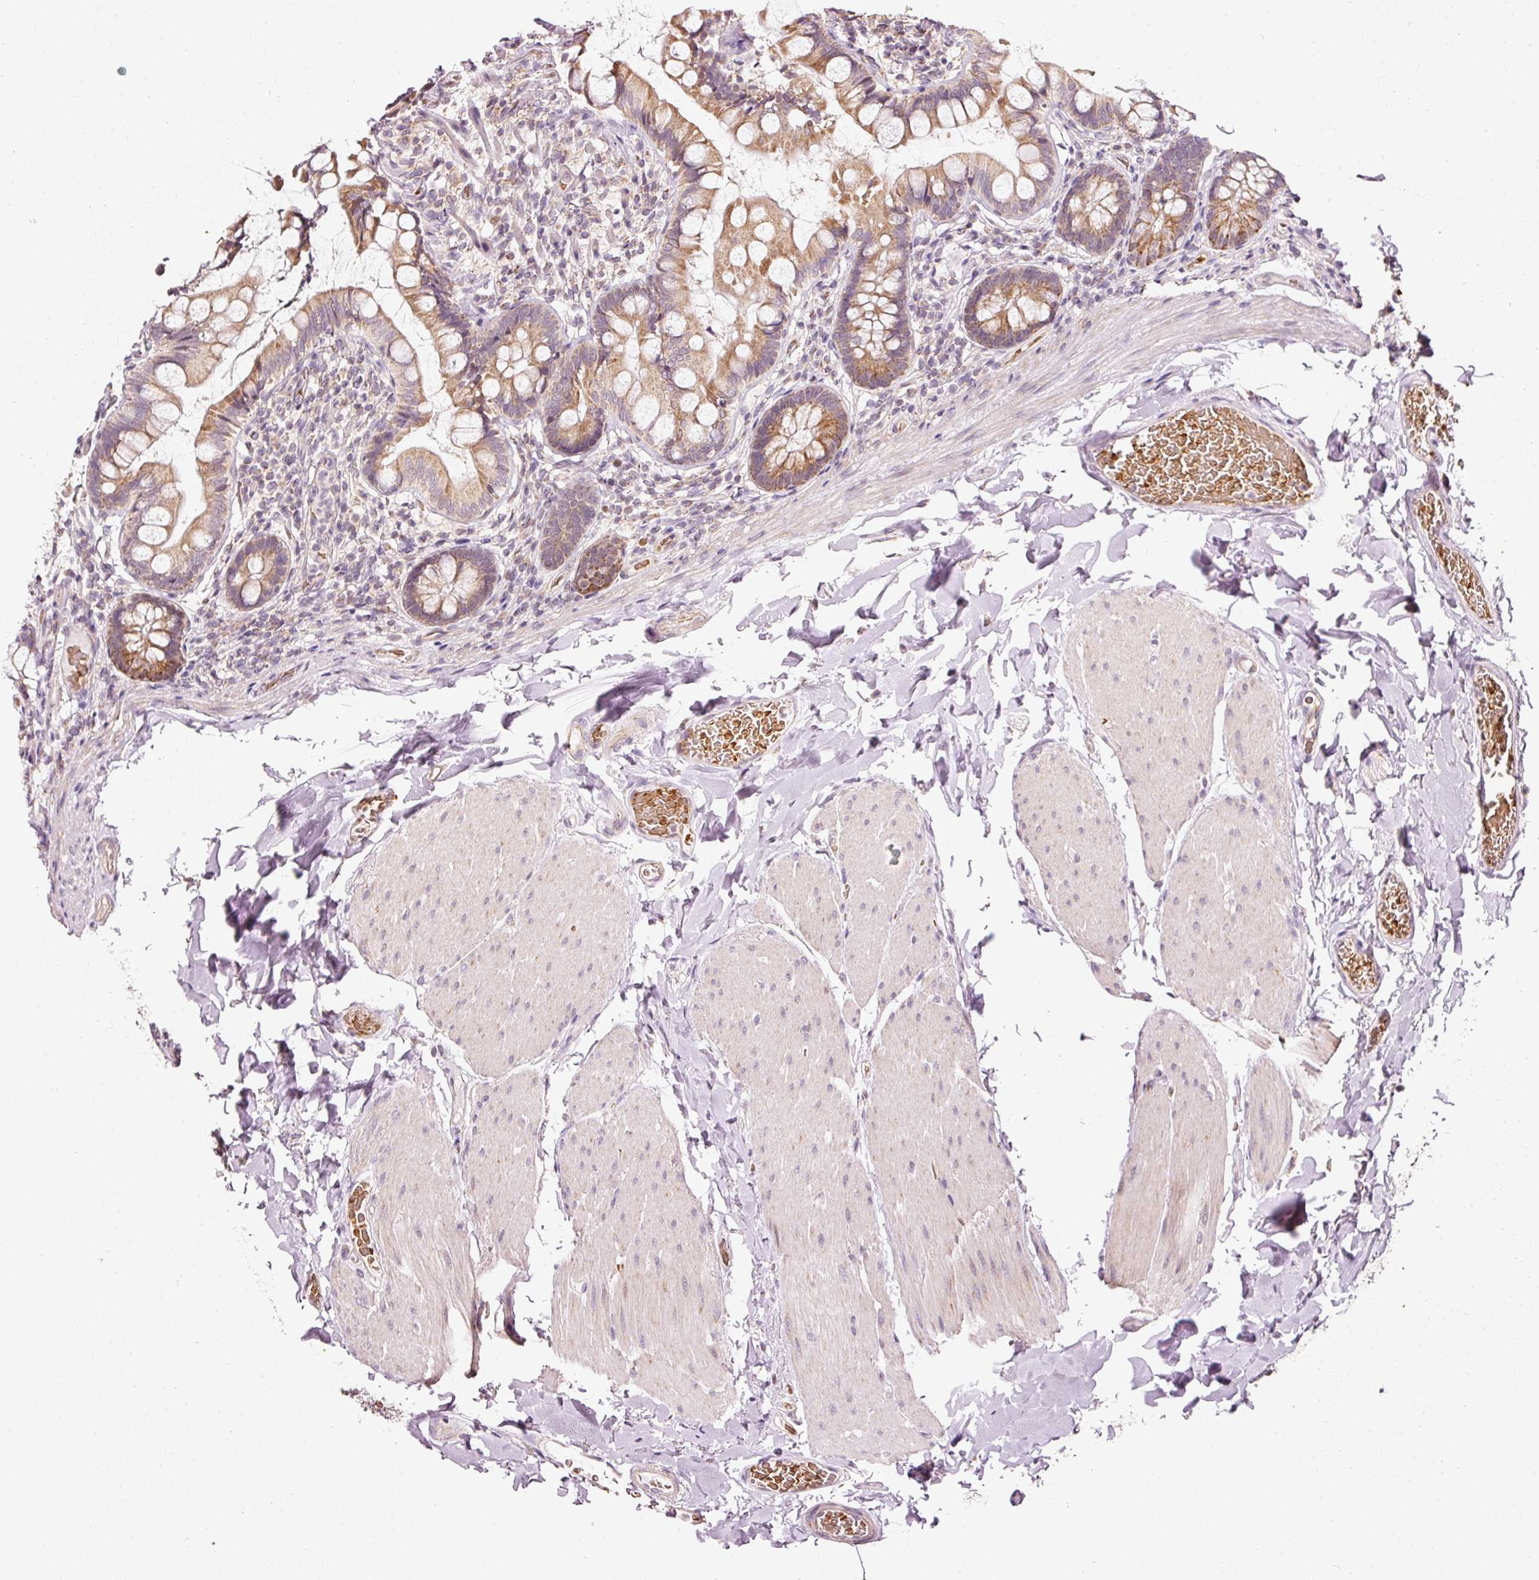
{"staining": {"intensity": "moderate", "quantity": ">75%", "location": "cytoplasmic/membranous"}, "tissue": "small intestine", "cell_type": "Glandular cells", "image_type": "normal", "snomed": [{"axis": "morphology", "description": "Normal tissue, NOS"}, {"axis": "topography", "description": "Small intestine"}], "caption": "The photomicrograph demonstrates a brown stain indicating the presence of a protein in the cytoplasmic/membranous of glandular cells in small intestine.", "gene": "ZNF460", "patient": {"sex": "male", "age": 70}}